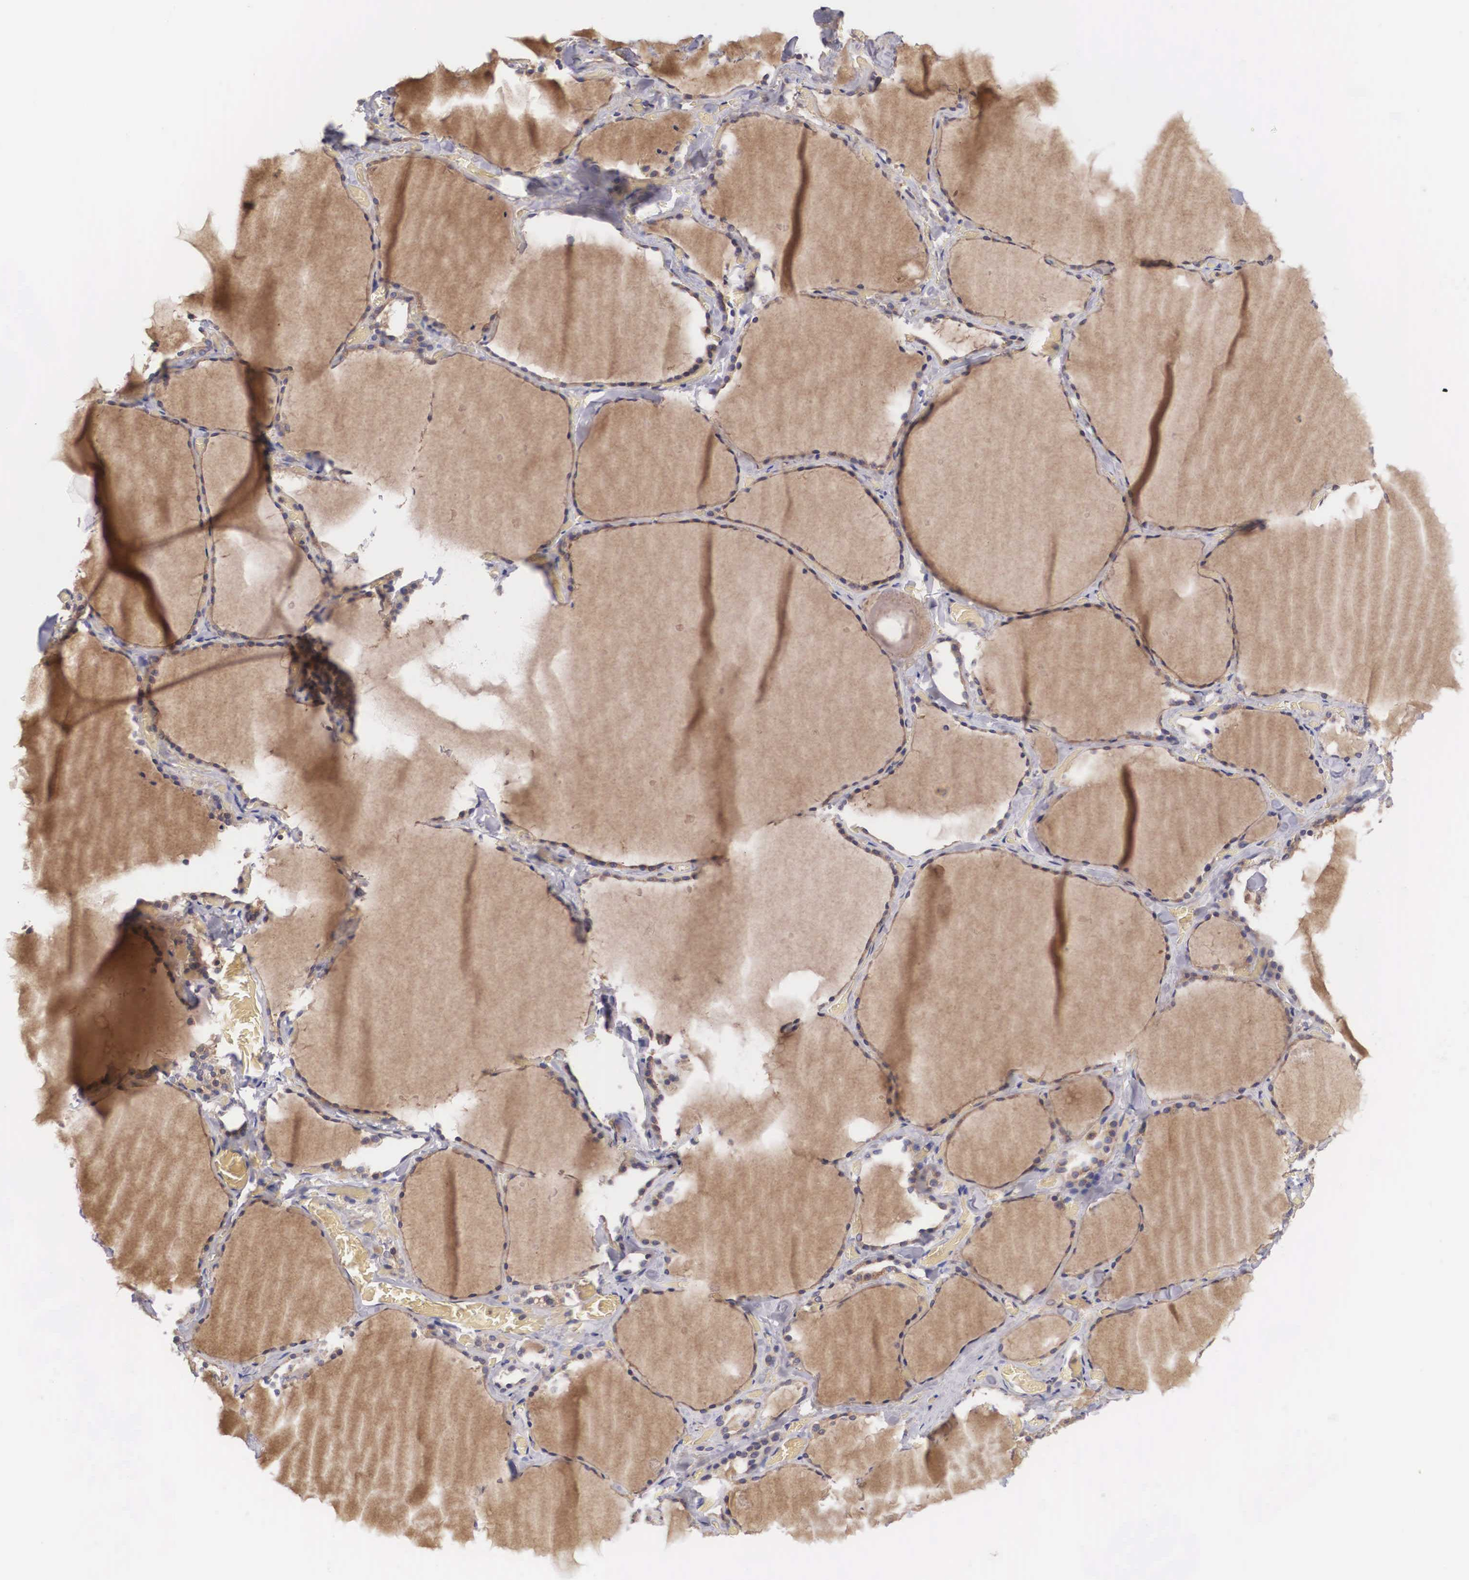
{"staining": {"intensity": "moderate", "quantity": ">75%", "location": "cytoplasmic/membranous"}, "tissue": "thyroid gland", "cell_type": "Glandular cells", "image_type": "normal", "snomed": [{"axis": "morphology", "description": "Normal tissue, NOS"}, {"axis": "topography", "description": "Thyroid gland"}], "caption": "IHC photomicrograph of benign thyroid gland stained for a protein (brown), which demonstrates medium levels of moderate cytoplasmic/membranous positivity in approximately >75% of glandular cells.", "gene": "GRIPAP1", "patient": {"sex": "male", "age": 34}}